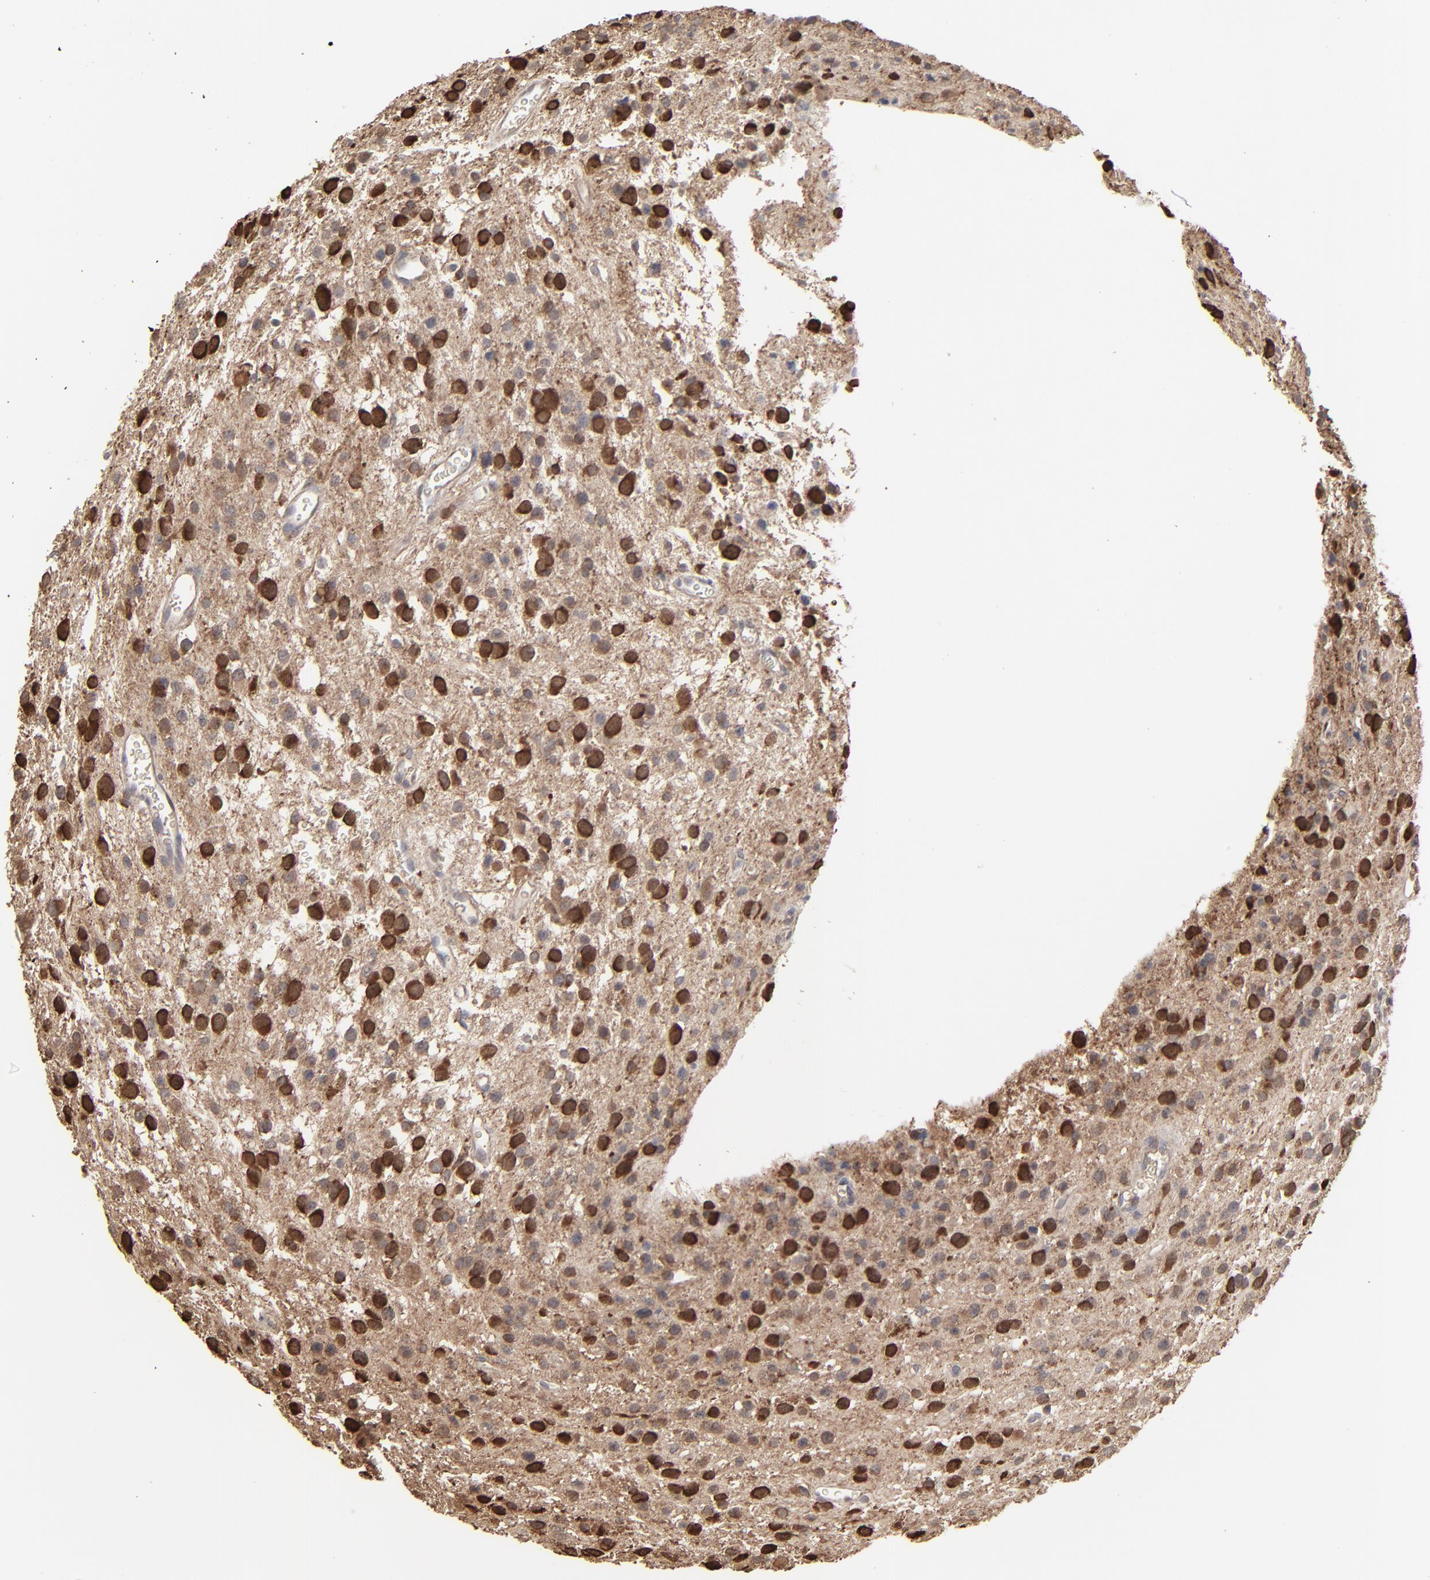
{"staining": {"intensity": "moderate", "quantity": ">75%", "location": "cytoplasmic/membranous"}, "tissue": "glioma", "cell_type": "Tumor cells", "image_type": "cancer", "snomed": [{"axis": "morphology", "description": "Glioma, malignant, Low grade"}, {"axis": "topography", "description": "Brain"}], "caption": "A medium amount of moderate cytoplasmic/membranous positivity is identified in approximately >75% of tumor cells in glioma tissue.", "gene": "NME1-NME2", "patient": {"sex": "female", "age": 36}}